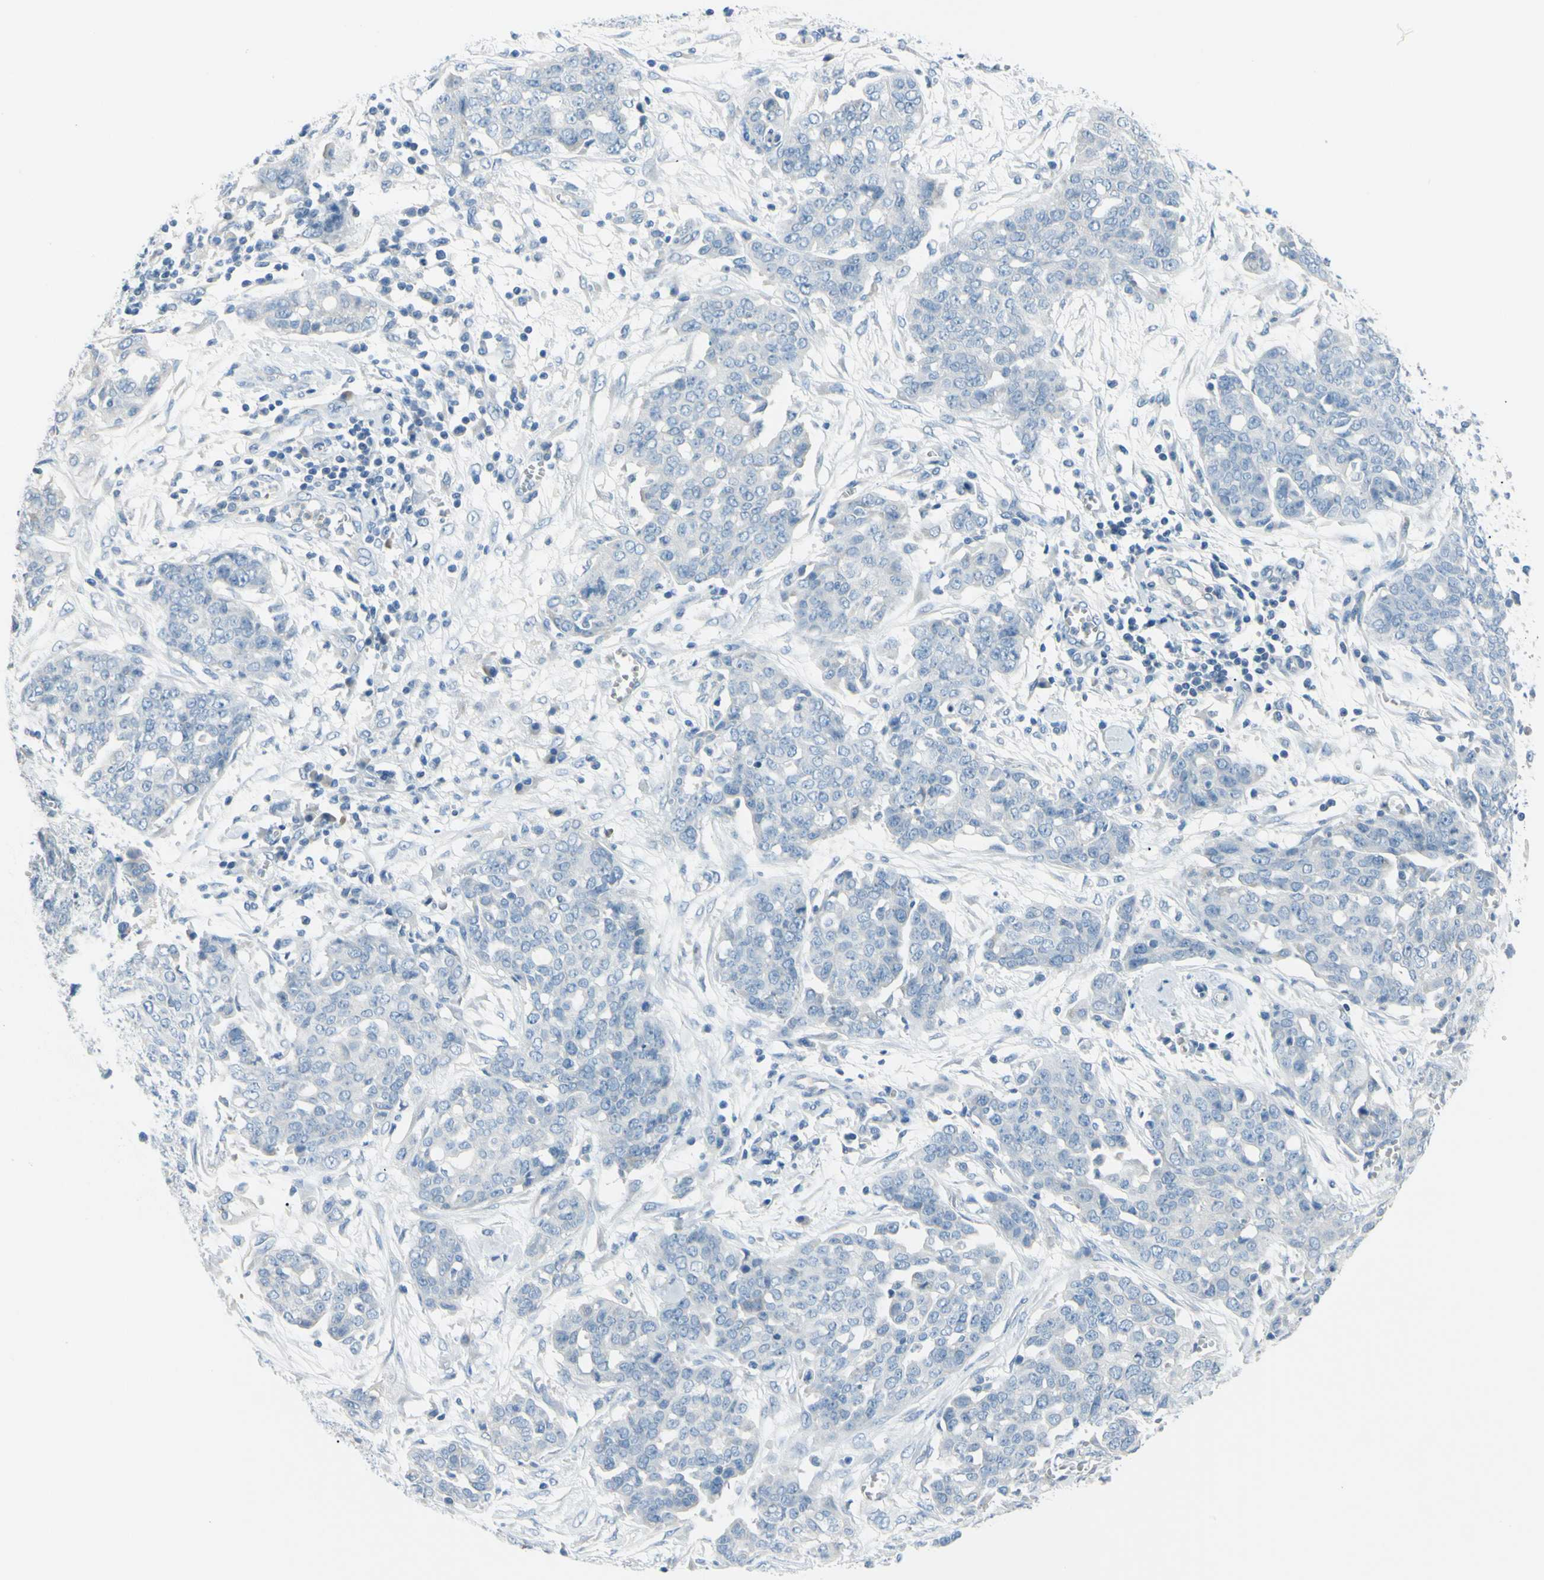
{"staining": {"intensity": "negative", "quantity": "none", "location": "none"}, "tissue": "ovarian cancer", "cell_type": "Tumor cells", "image_type": "cancer", "snomed": [{"axis": "morphology", "description": "Cystadenocarcinoma, serous, NOS"}, {"axis": "topography", "description": "Soft tissue"}, {"axis": "topography", "description": "Ovary"}], "caption": "DAB immunohistochemical staining of human ovarian cancer exhibits no significant expression in tumor cells.", "gene": "DCT", "patient": {"sex": "female", "age": 57}}